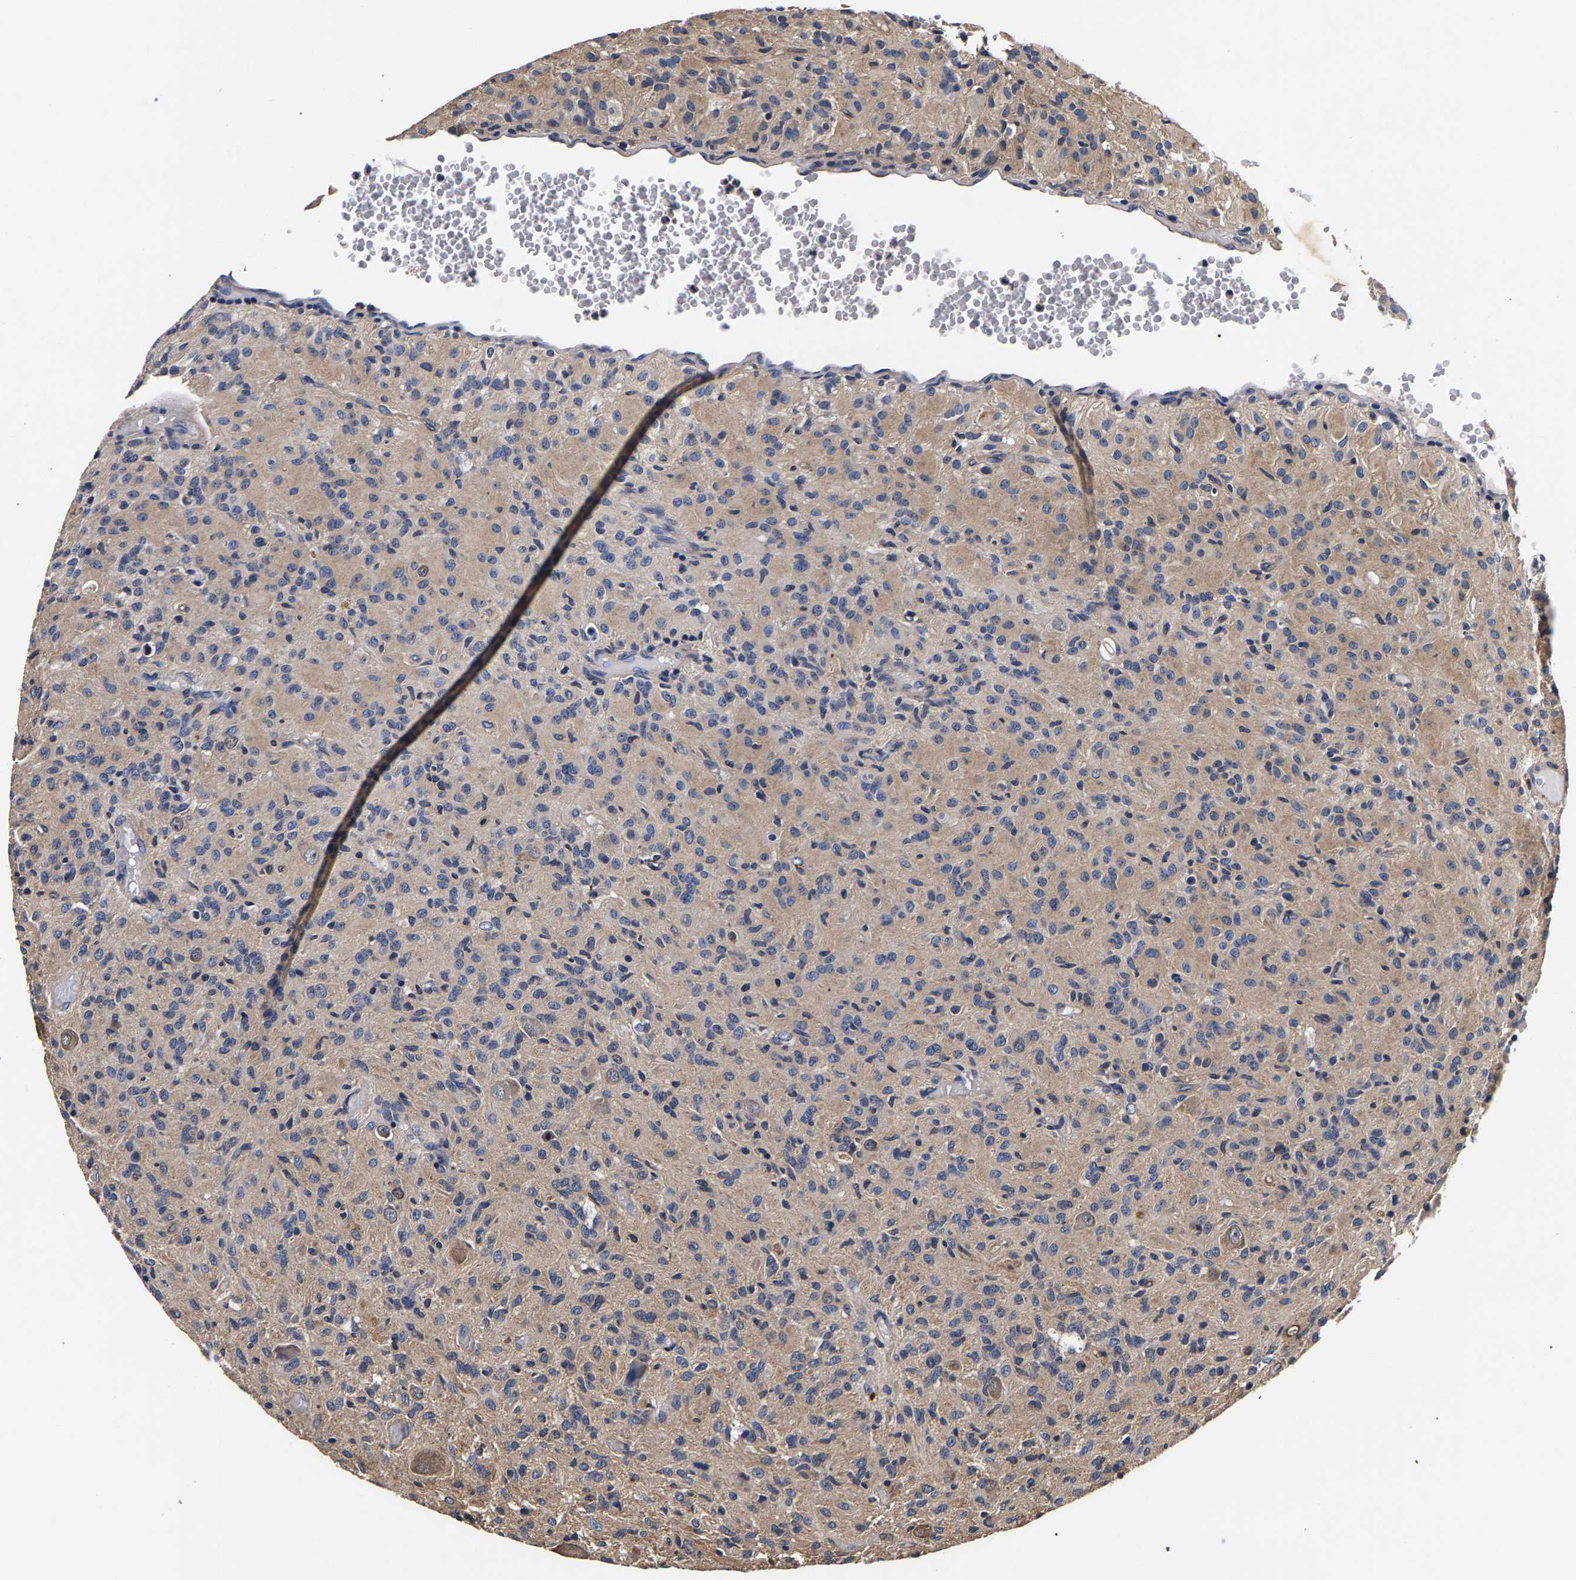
{"staining": {"intensity": "weak", "quantity": ">75%", "location": "cytoplasmic/membranous"}, "tissue": "glioma", "cell_type": "Tumor cells", "image_type": "cancer", "snomed": [{"axis": "morphology", "description": "Glioma, malignant, High grade"}, {"axis": "topography", "description": "Brain"}], "caption": "Immunohistochemistry of glioma demonstrates low levels of weak cytoplasmic/membranous expression in about >75% of tumor cells.", "gene": "MARCHF7", "patient": {"sex": "female", "age": 59}}